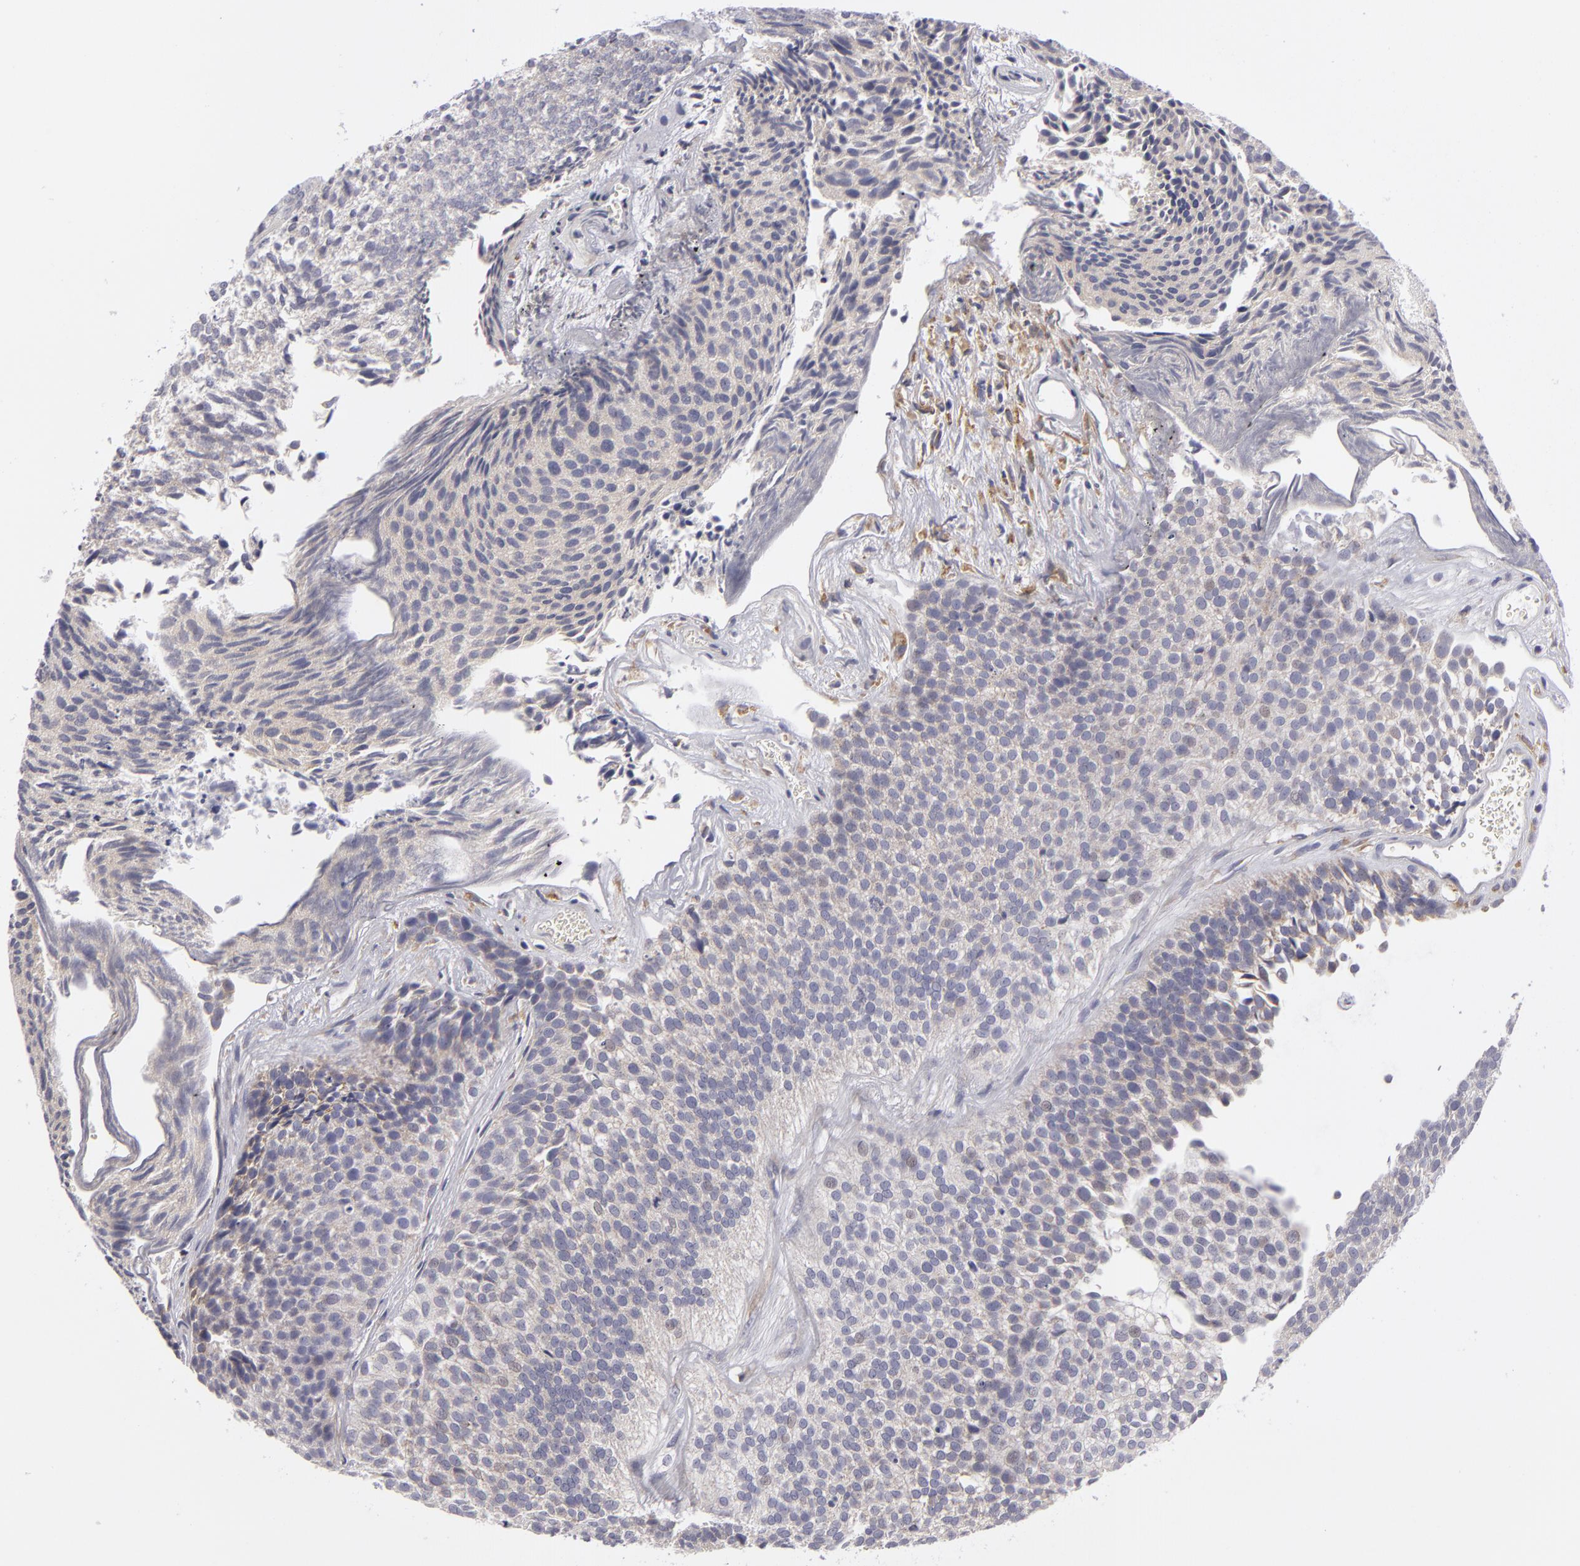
{"staining": {"intensity": "weak", "quantity": "<25%", "location": "cytoplasmic/membranous"}, "tissue": "urothelial cancer", "cell_type": "Tumor cells", "image_type": "cancer", "snomed": [{"axis": "morphology", "description": "Urothelial carcinoma, Low grade"}, {"axis": "topography", "description": "Urinary bladder"}], "caption": "A histopathology image of human urothelial cancer is negative for staining in tumor cells.", "gene": "ATP2B3", "patient": {"sex": "male", "age": 84}}